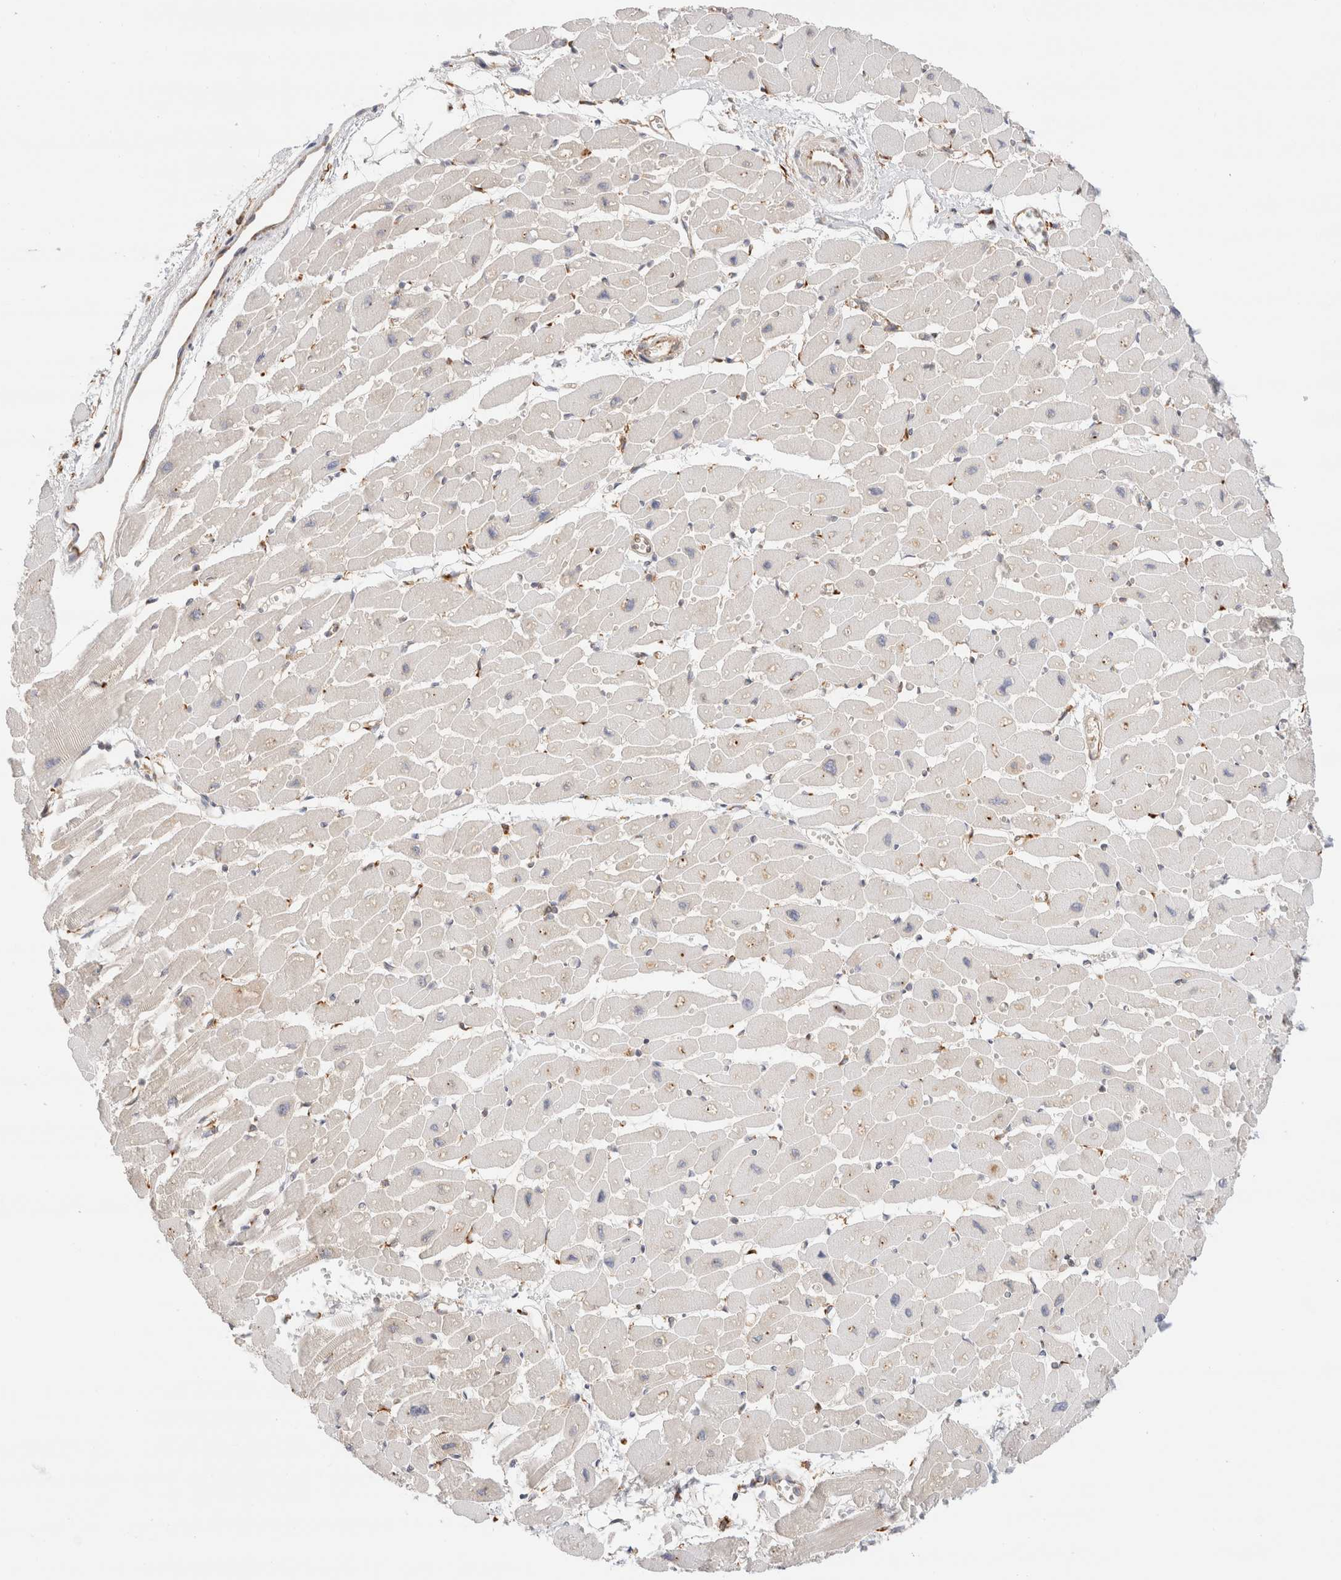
{"staining": {"intensity": "negative", "quantity": "none", "location": "none"}, "tissue": "heart muscle", "cell_type": "Cardiomyocytes", "image_type": "normal", "snomed": [{"axis": "morphology", "description": "Normal tissue, NOS"}, {"axis": "topography", "description": "Heart"}], "caption": "IHC of normal heart muscle exhibits no expression in cardiomyocytes.", "gene": "ZC2HC1A", "patient": {"sex": "female", "age": 54}}